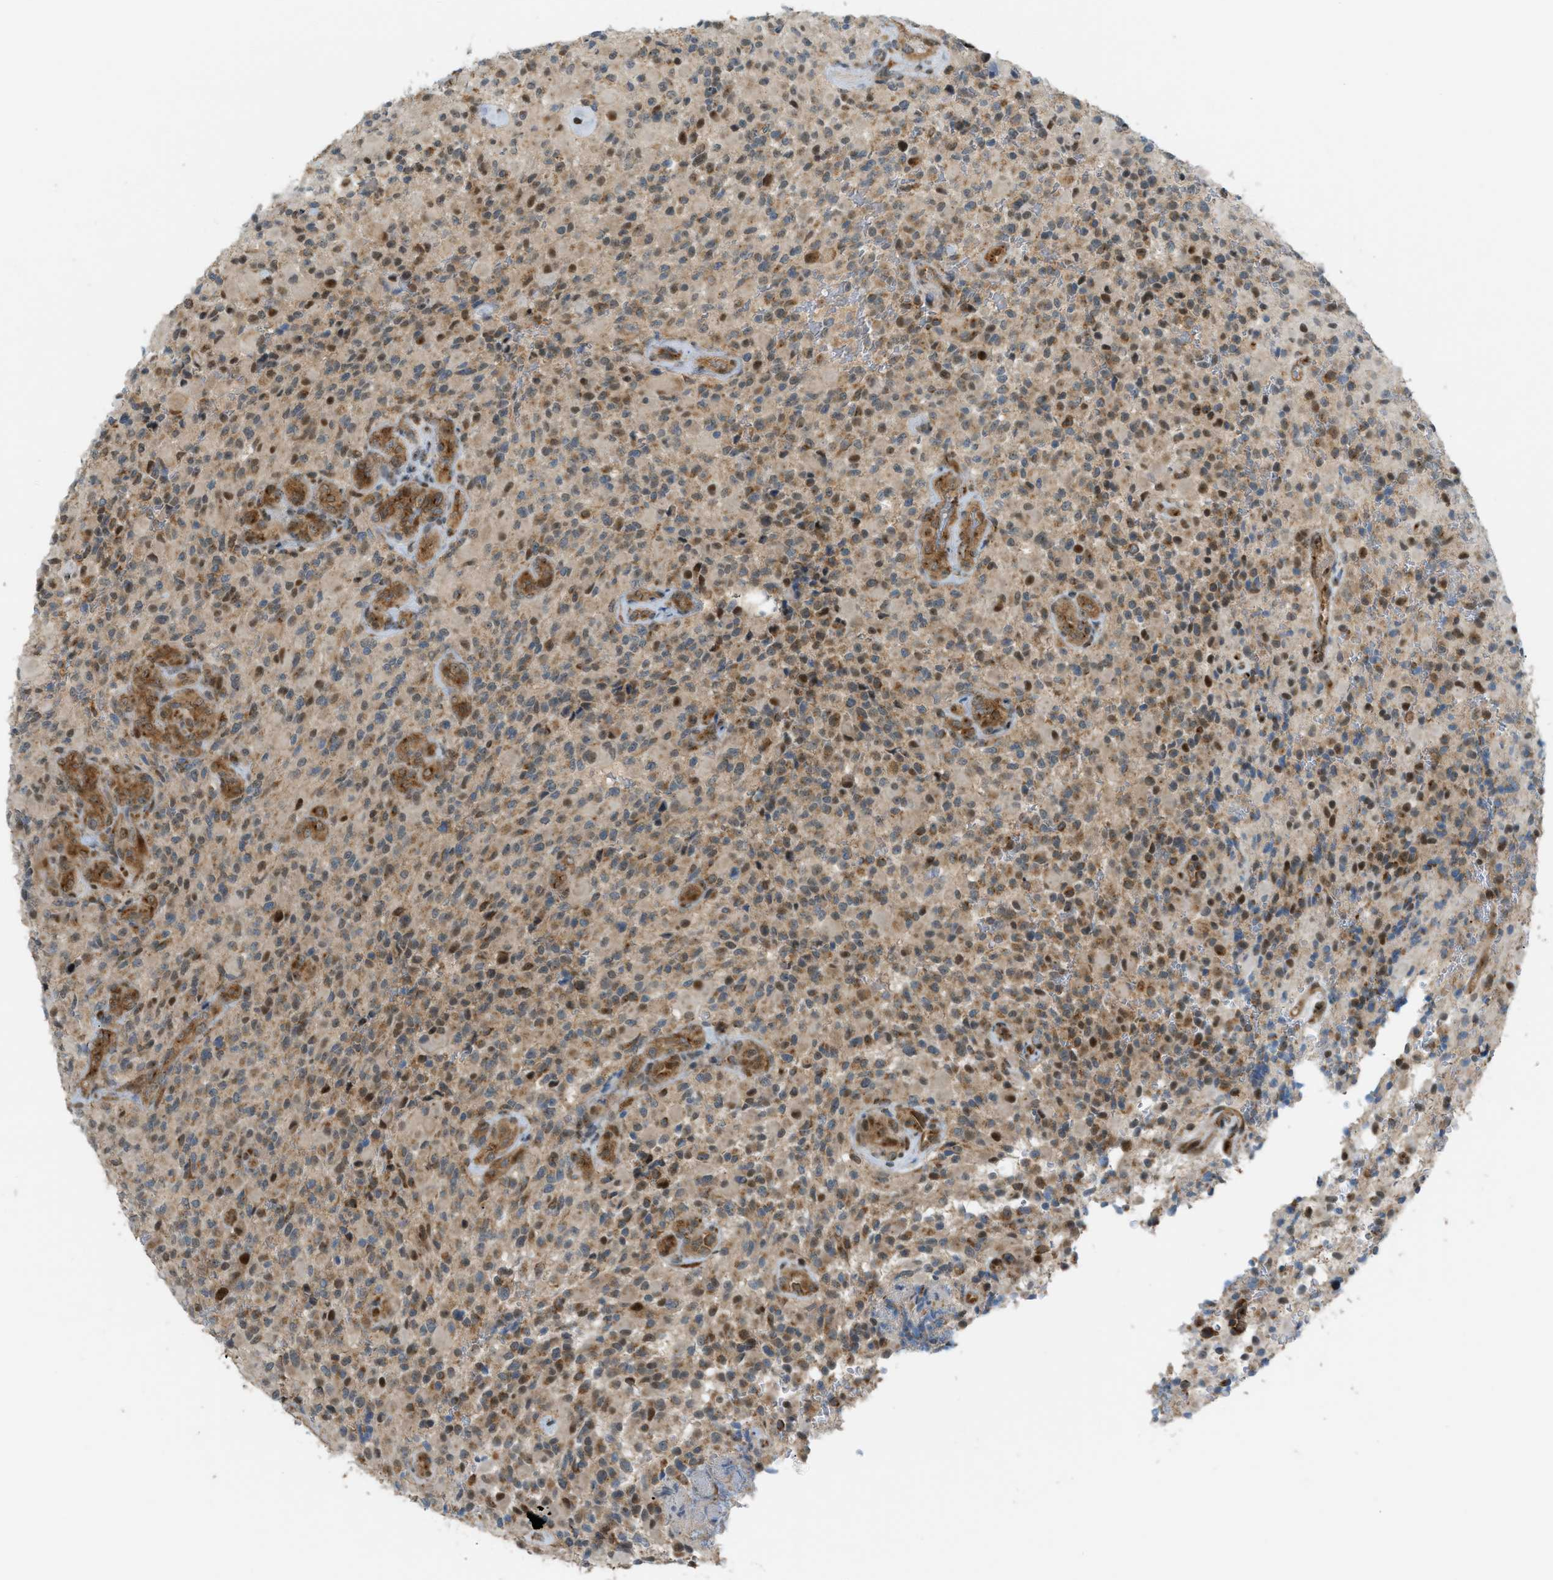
{"staining": {"intensity": "moderate", "quantity": ">75%", "location": "nuclear"}, "tissue": "glioma", "cell_type": "Tumor cells", "image_type": "cancer", "snomed": [{"axis": "morphology", "description": "Glioma, malignant, High grade"}, {"axis": "topography", "description": "Brain"}], "caption": "This image reveals IHC staining of human glioma, with medium moderate nuclear positivity in approximately >75% of tumor cells.", "gene": "CCDC186", "patient": {"sex": "male", "age": 71}}